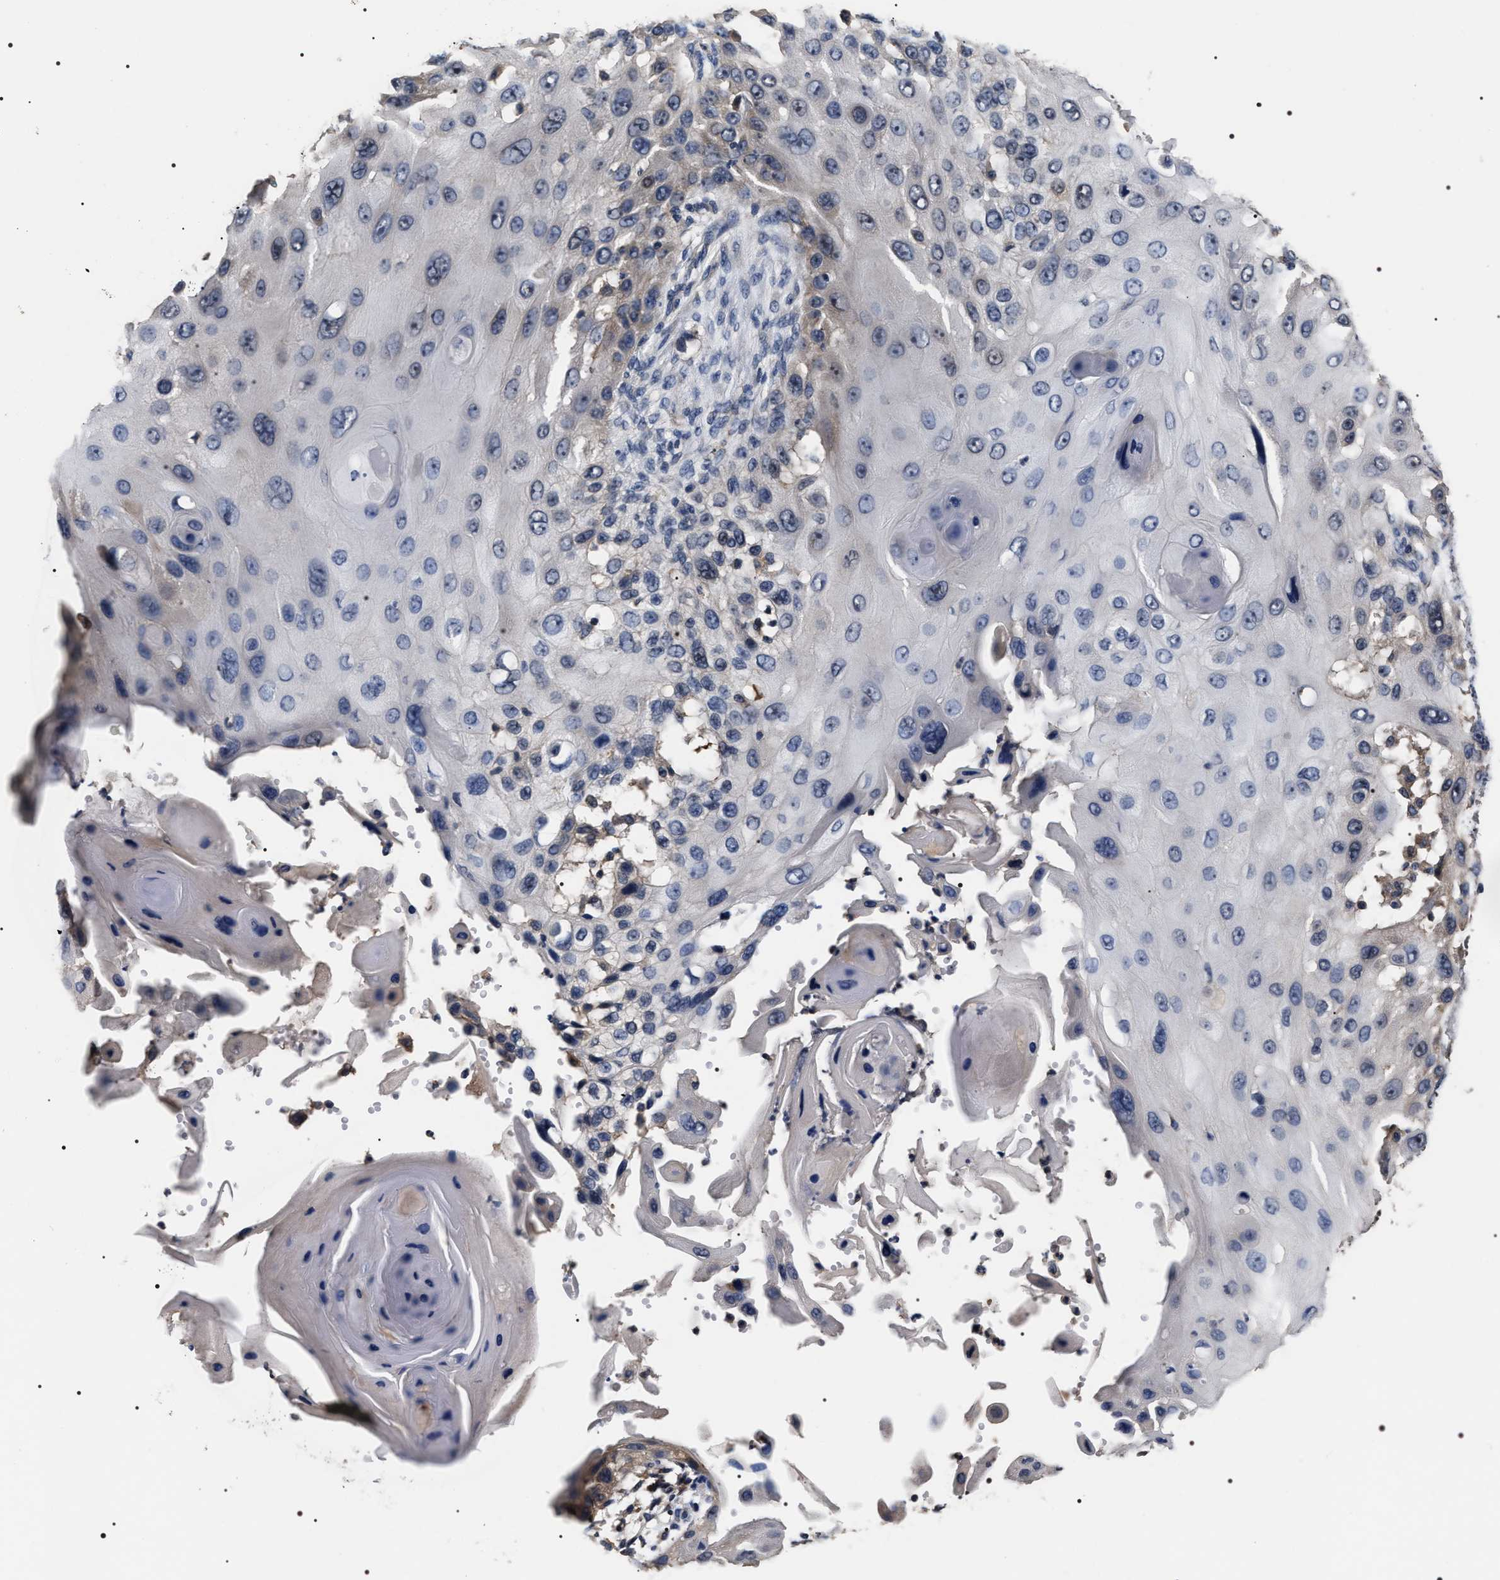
{"staining": {"intensity": "moderate", "quantity": "<25%", "location": "cytoplasmic/membranous,nuclear"}, "tissue": "skin cancer", "cell_type": "Tumor cells", "image_type": "cancer", "snomed": [{"axis": "morphology", "description": "Squamous cell carcinoma, NOS"}, {"axis": "topography", "description": "Skin"}], "caption": "Tumor cells exhibit moderate cytoplasmic/membranous and nuclear positivity in about <25% of cells in skin cancer (squamous cell carcinoma).", "gene": "UPF3A", "patient": {"sex": "female", "age": 44}}